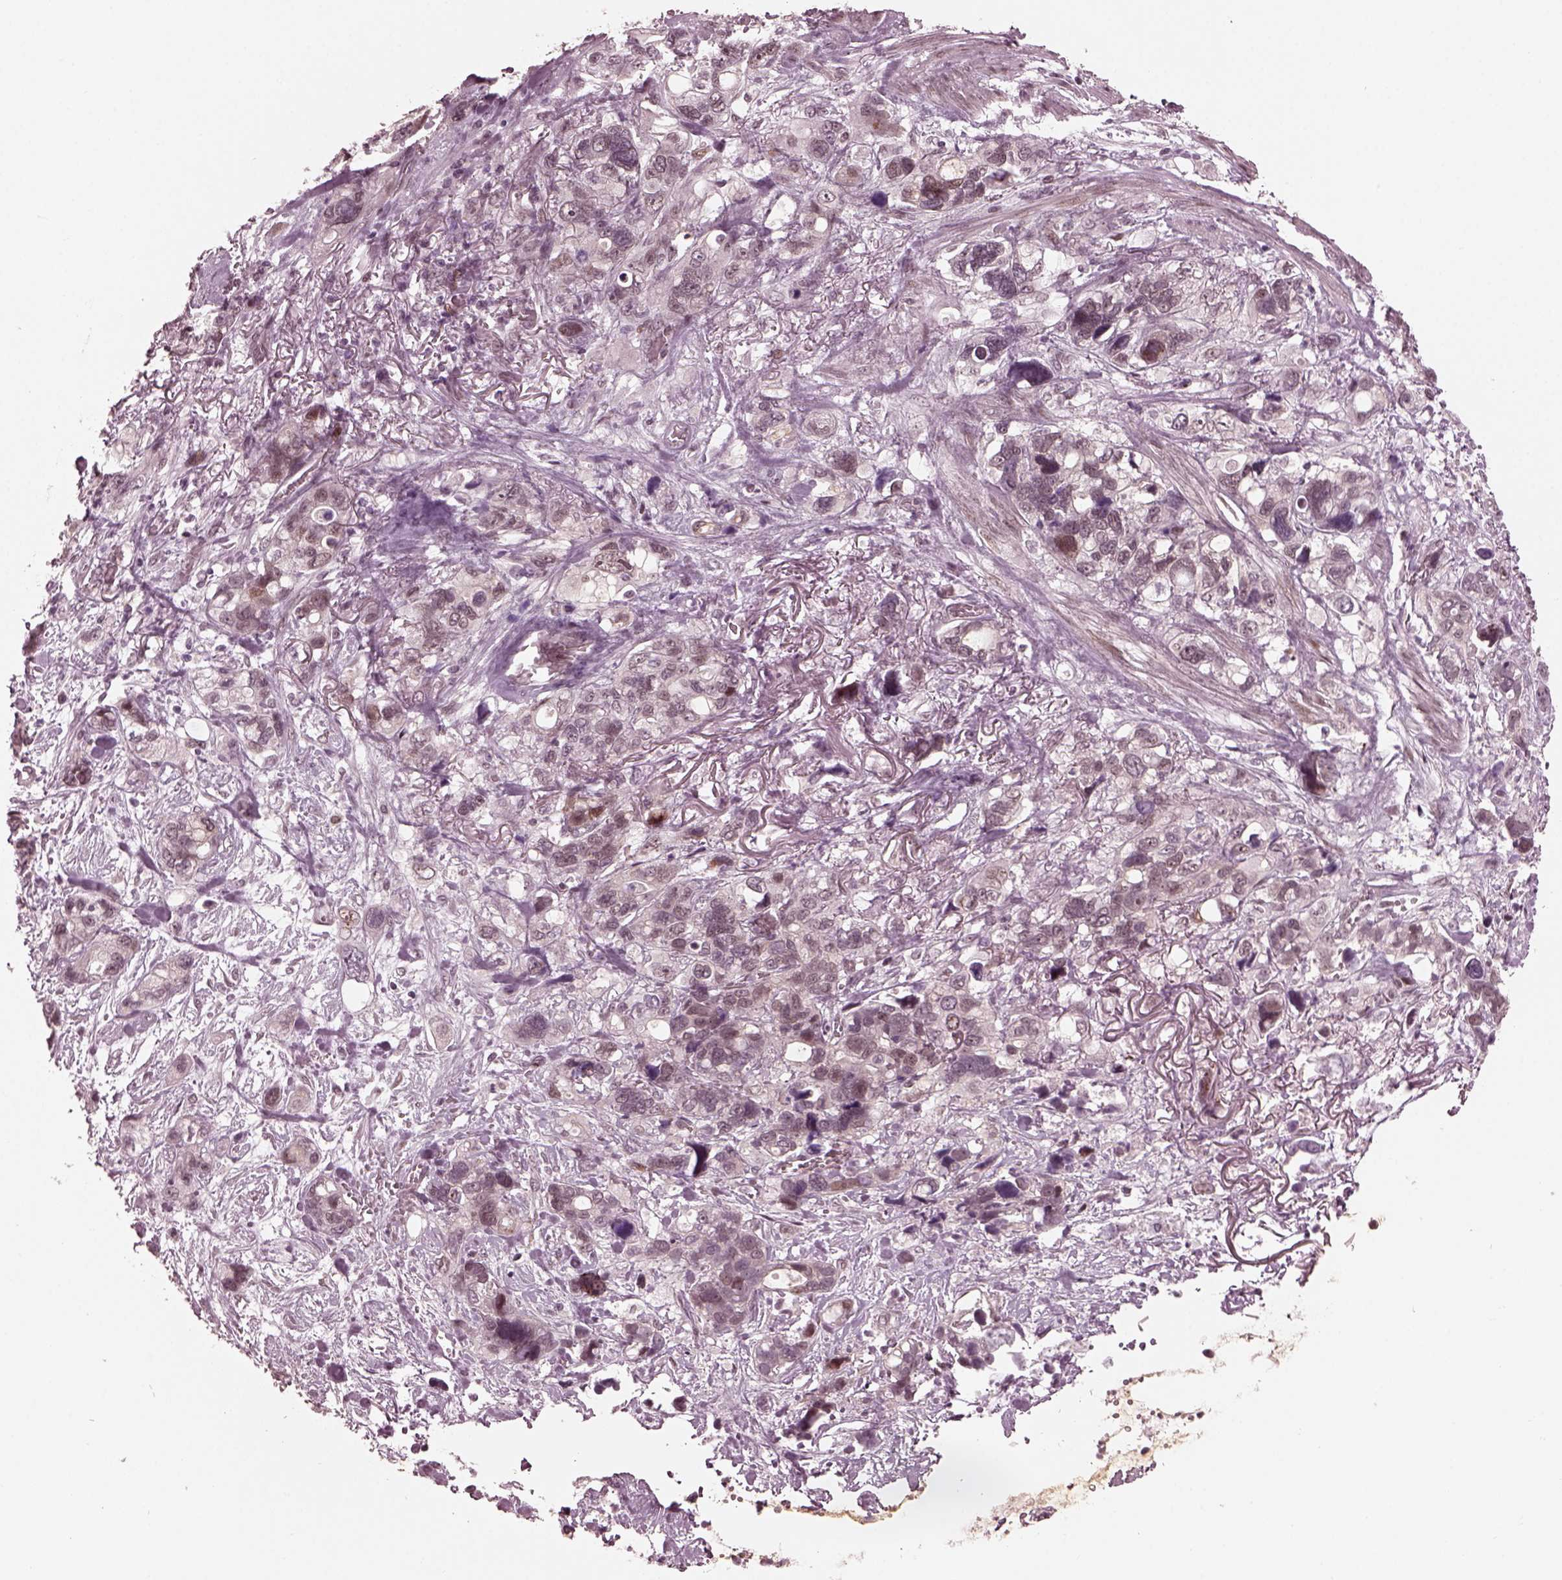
{"staining": {"intensity": "negative", "quantity": "none", "location": "none"}, "tissue": "stomach cancer", "cell_type": "Tumor cells", "image_type": "cancer", "snomed": [{"axis": "morphology", "description": "Adenocarcinoma, NOS"}, {"axis": "topography", "description": "Stomach, upper"}], "caption": "High power microscopy micrograph of an immunohistochemistry (IHC) histopathology image of adenocarcinoma (stomach), revealing no significant staining in tumor cells.", "gene": "TRIB3", "patient": {"sex": "female", "age": 81}}